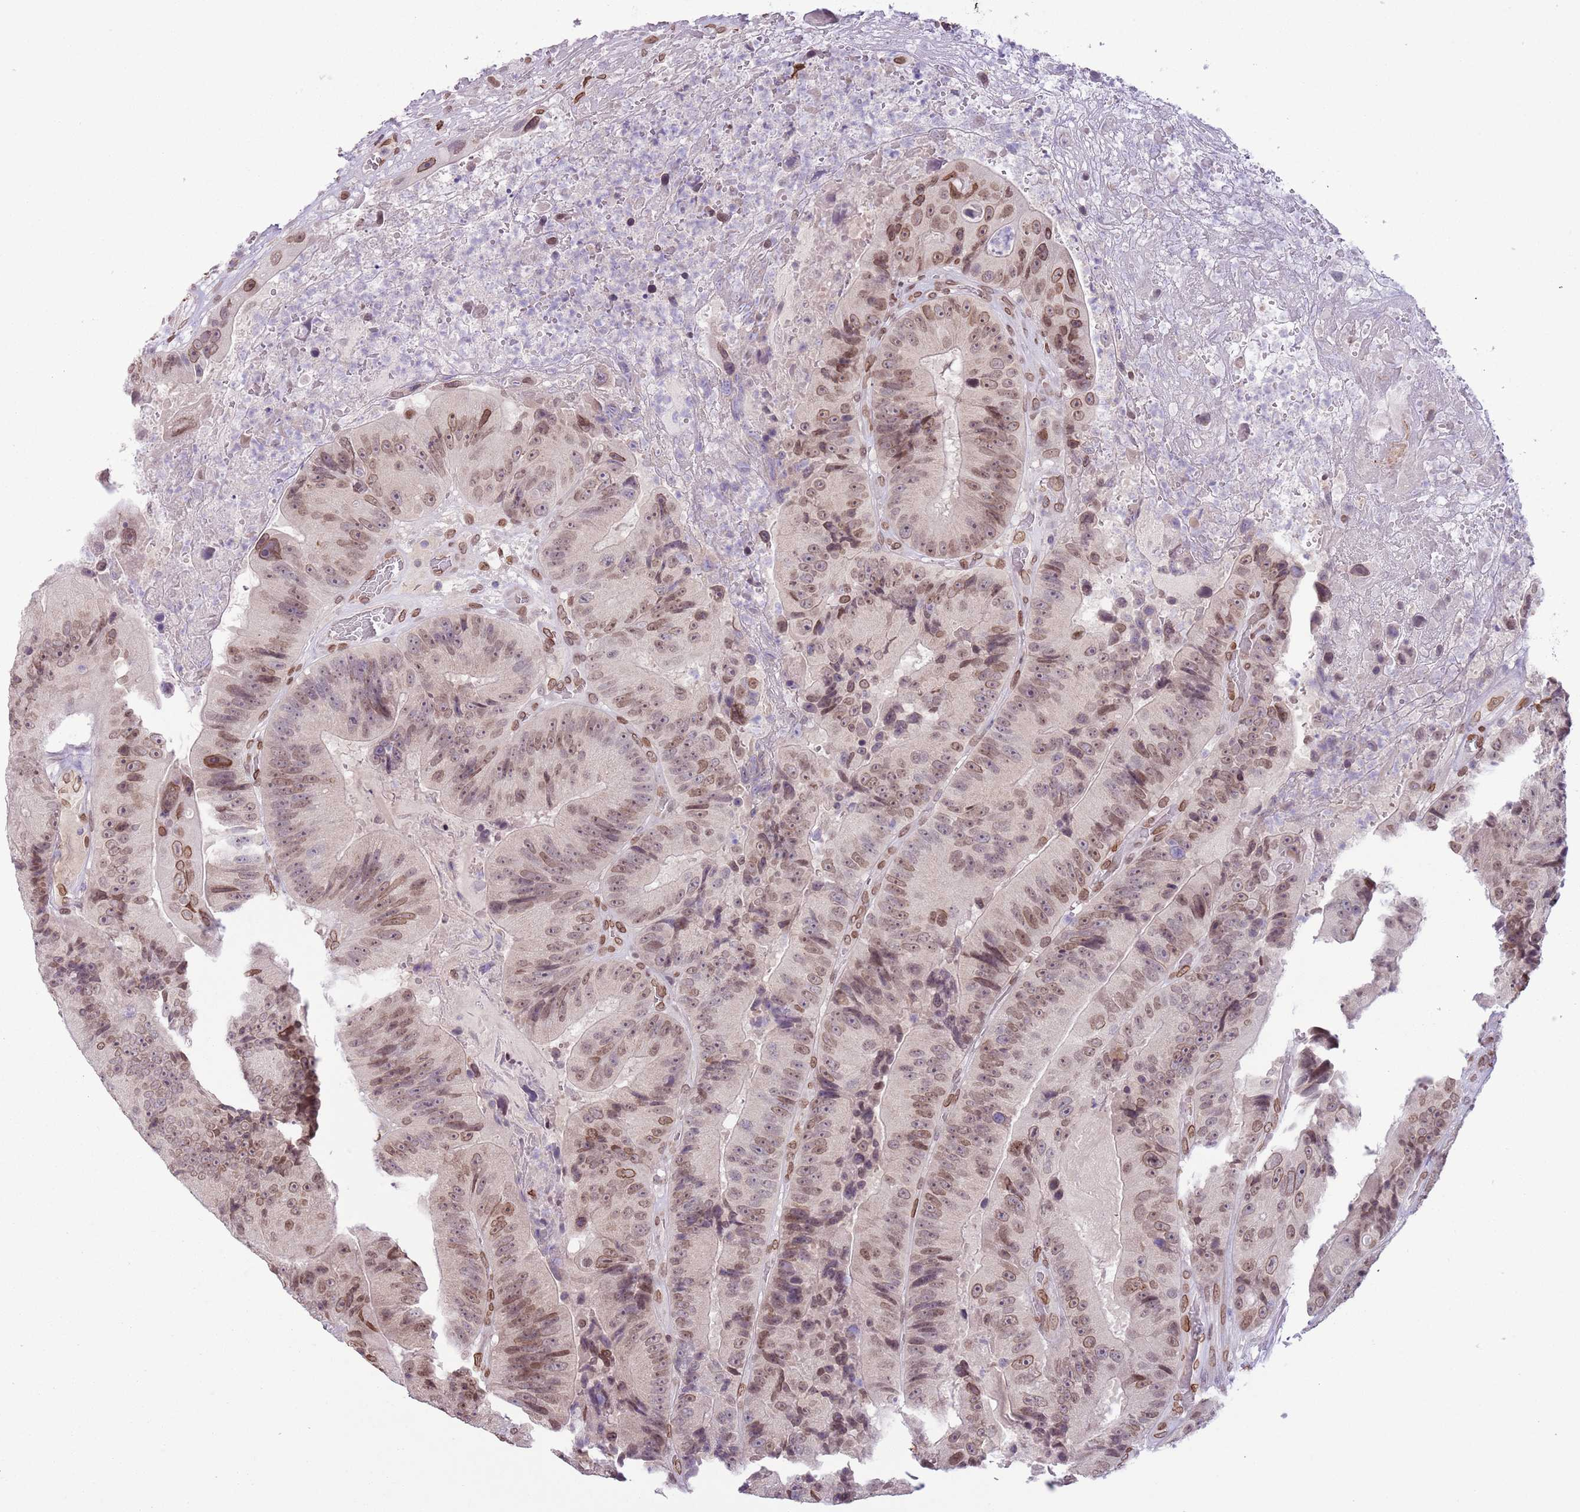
{"staining": {"intensity": "moderate", "quantity": ">75%", "location": "cytoplasmic/membranous,nuclear"}, "tissue": "colorectal cancer", "cell_type": "Tumor cells", "image_type": "cancer", "snomed": [{"axis": "morphology", "description": "Adenocarcinoma, NOS"}, {"axis": "topography", "description": "Colon"}], "caption": "This histopathology image reveals colorectal cancer (adenocarcinoma) stained with immunohistochemistry (IHC) to label a protein in brown. The cytoplasmic/membranous and nuclear of tumor cells show moderate positivity for the protein. Nuclei are counter-stained blue.", "gene": "ZGLP1", "patient": {"sex": "female", "age": 86}}